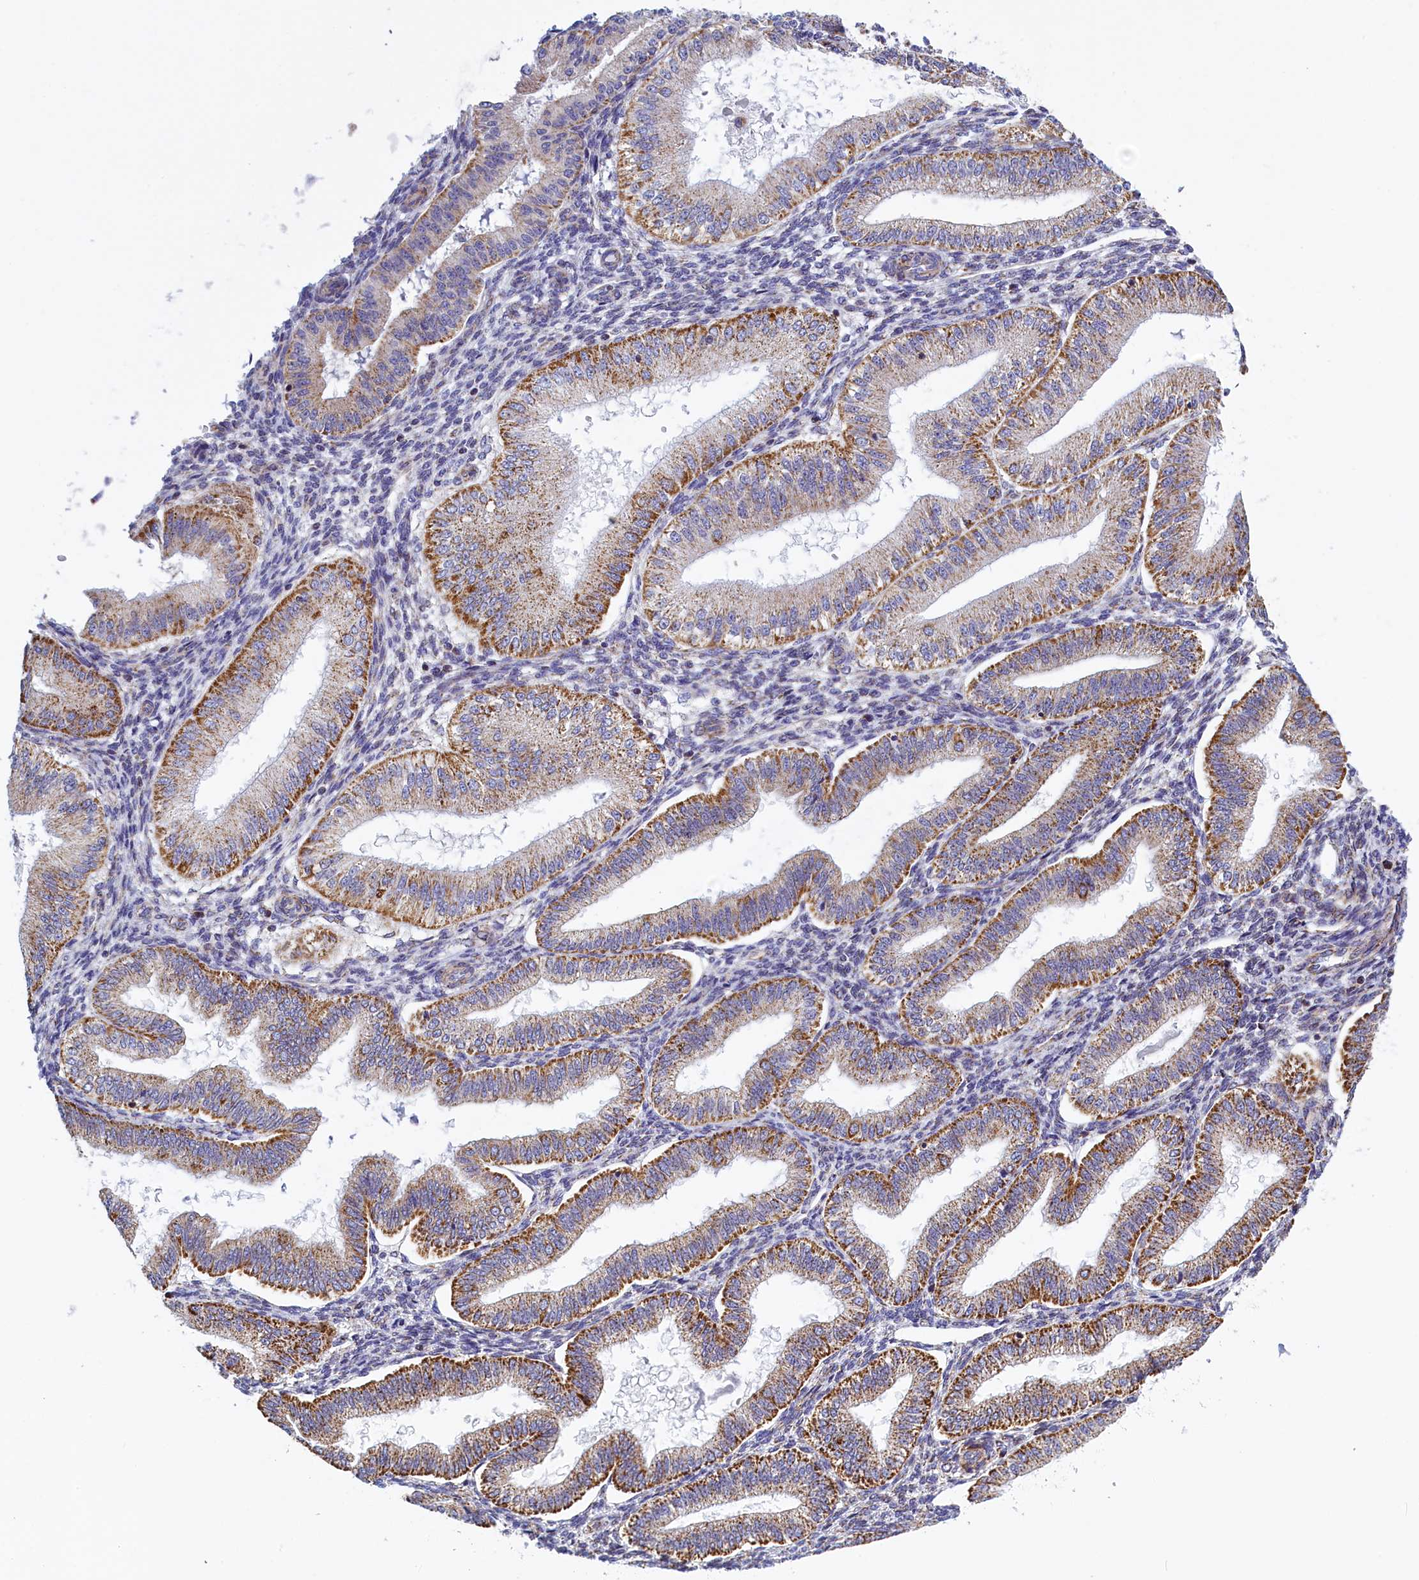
{"staining": {"intensity": "negative", "quantity": "none", "location": "none"}, "tissue": "endometrium", "cell_type": "Cells in endometrial stroma", "image_type": "normal", "snomed": [{"axis": "morphology", "description": "Normal tissue, NOS"}, {"axis": "topography", "description": "Endometrium"}], "caption": "The photomicrograph shows no significant expression in cells in endometrial stroma of endometrium. The staining is performed using DAB (3,3'-diaminobenzidine) brown chromogen with nuclei counter-stained in using hematoxylin.", "gene": "IFT122", "patient": {"sex": "female", "age": 39}}